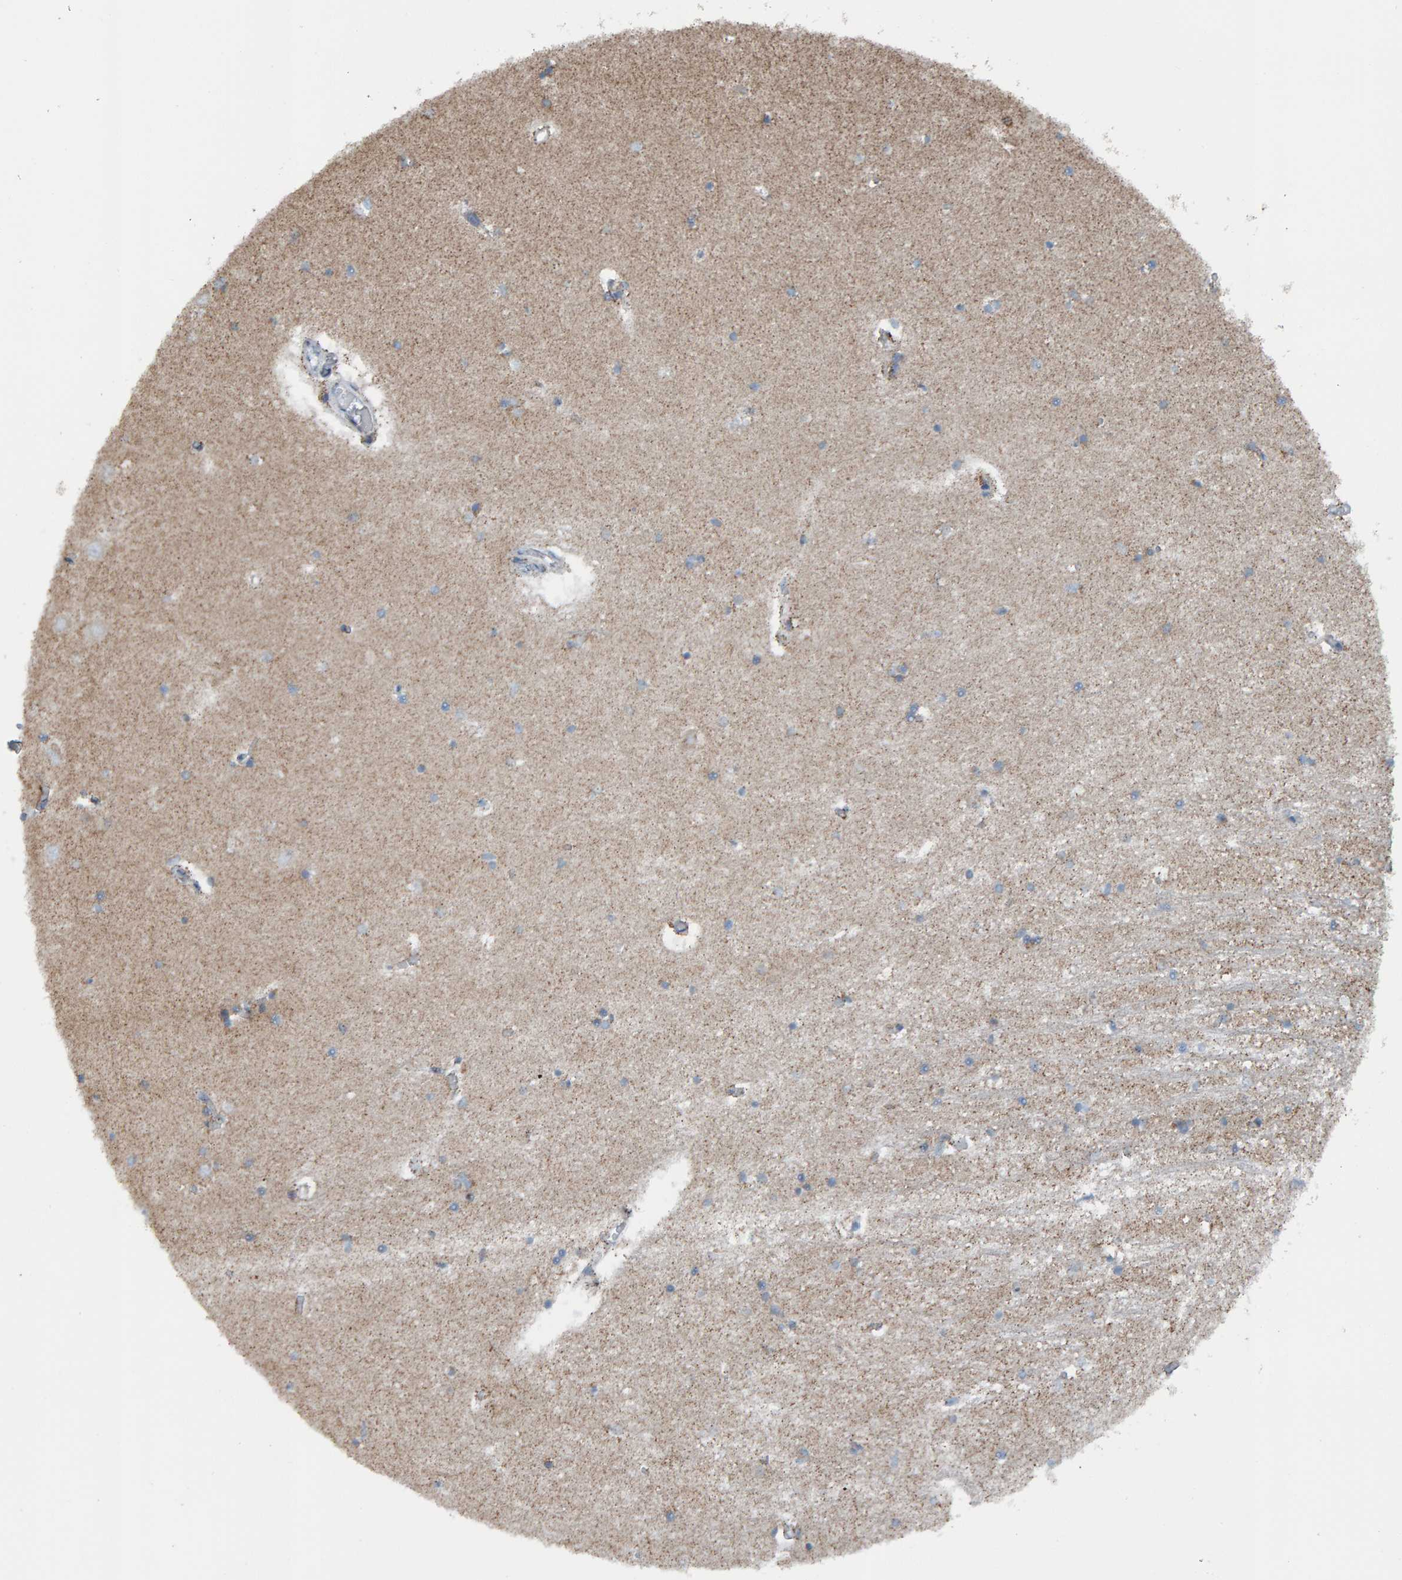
{"staining": {"intensity": "moderate", "quantity": "<25%", "location": "cytoplasmic/membranous"}, "tissue": "hippocampus", "cell_type": "Glial cells", "image_type": "normal", "snomed": [{"axis": "morphology", "description": "Normal tissue, NOS"}, {"axis": "topography", "description": "Hippocampus"}], "caption": "A low amount of moderate cytoplasmic/membranous staining is present in approximately <25% of glial cells in unremarkable hippocampus. (brown staining indicates protein expression, while blue staining denotes nuclei).", "gene": "ZNF48", "patient": {"sex": "male", "age": 70}}